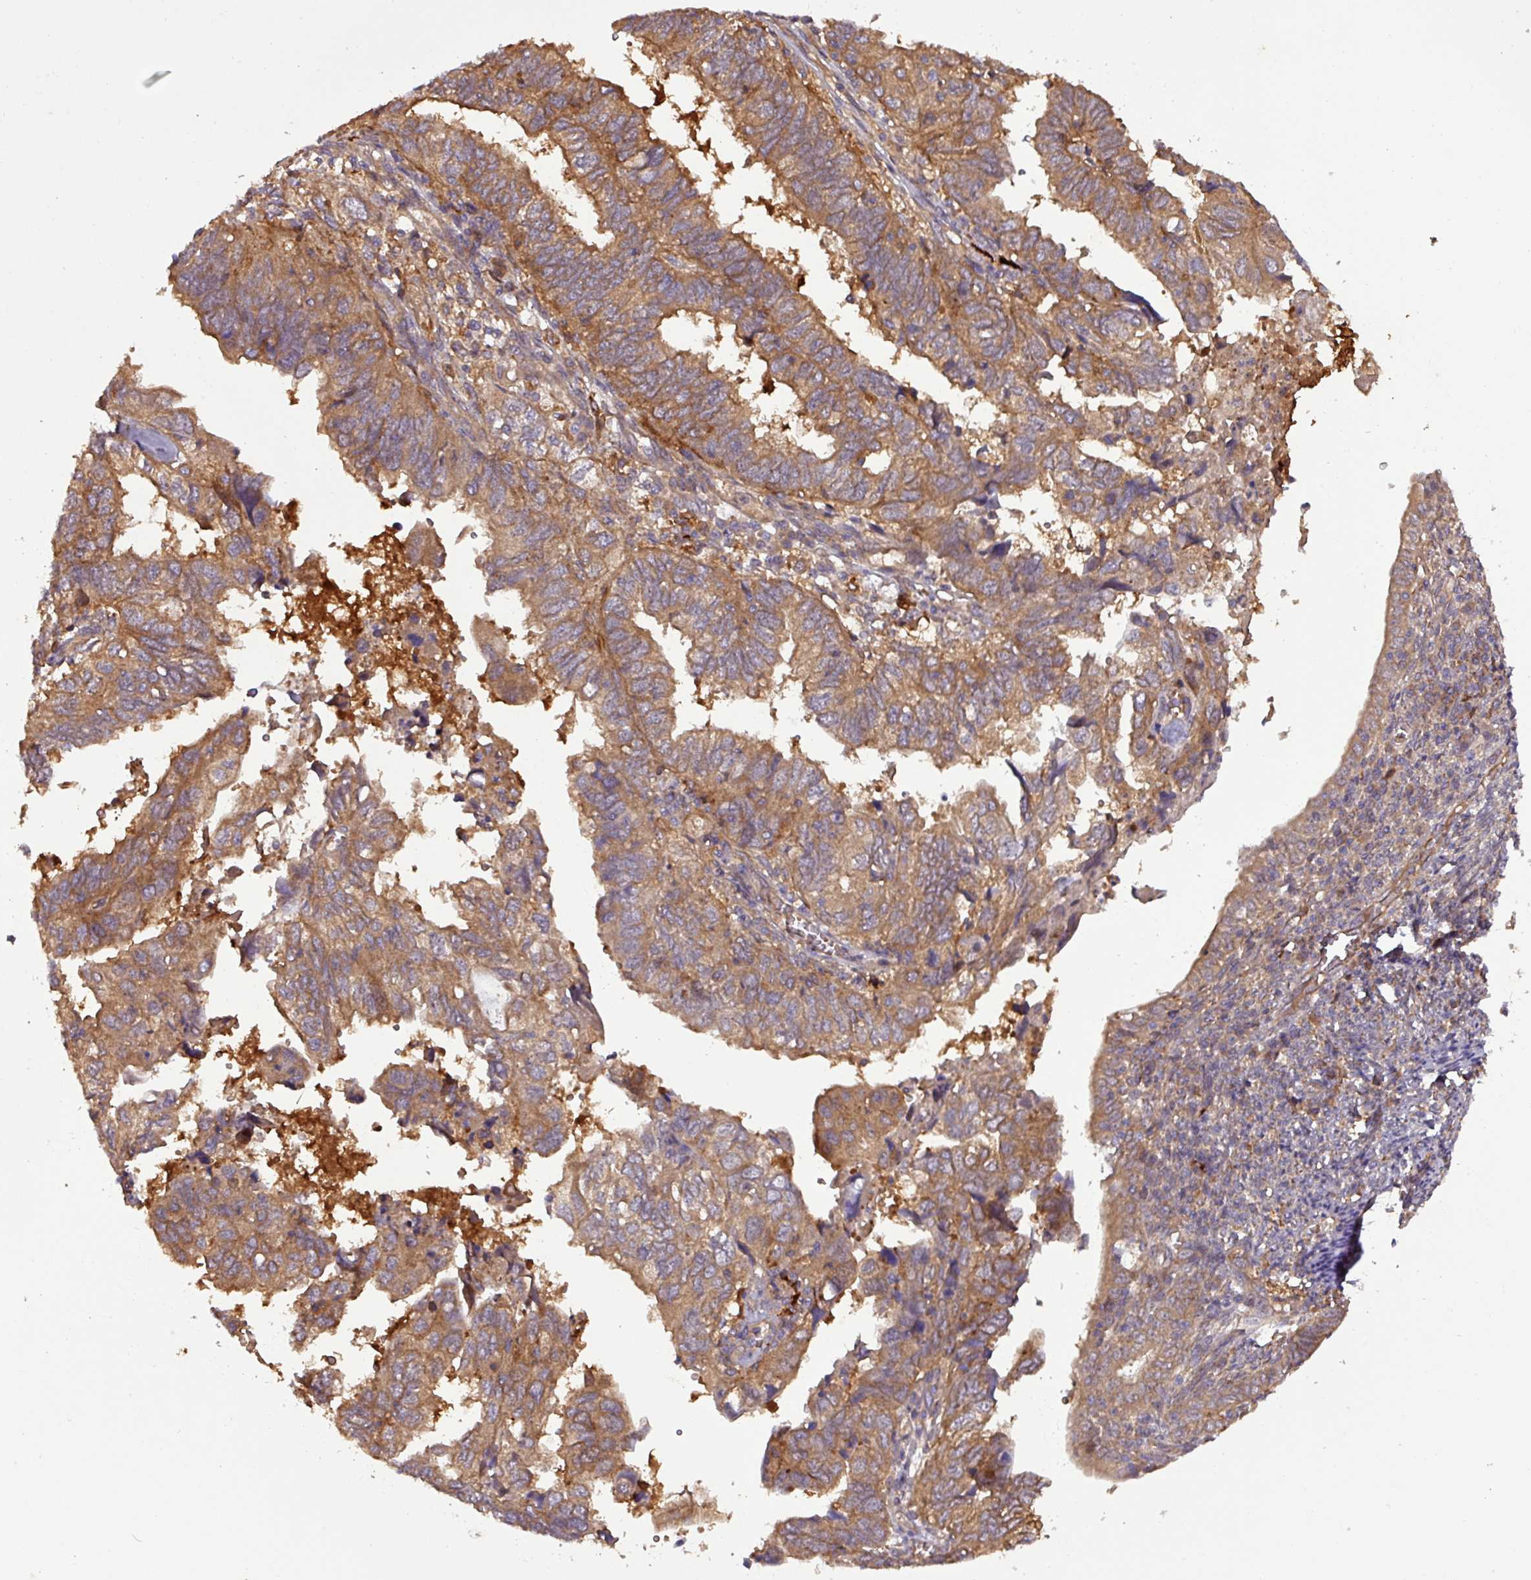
{"staining": {"intensity": "moderate", "quantity": ">75%", "location": "cytoplasmic/membranous"}, "tissue": "endometrial cancer", "cell_type": "Tumor cells", "image_type": "cancer", "snomed": [{"axis": "morphology", "description": "Adenocarcinoma, NOS"}, {"axis": "topography", "description": "Uterus"}], "caption": "A brown stain labels moderate cytoplasmic/membranous staining of a protein in adenocarcinoma (endometrial) tumor cells. Nuclei are stained in blue.", "gene": "SIRPB2", "patient": {"sex": "female", "age": 77}}